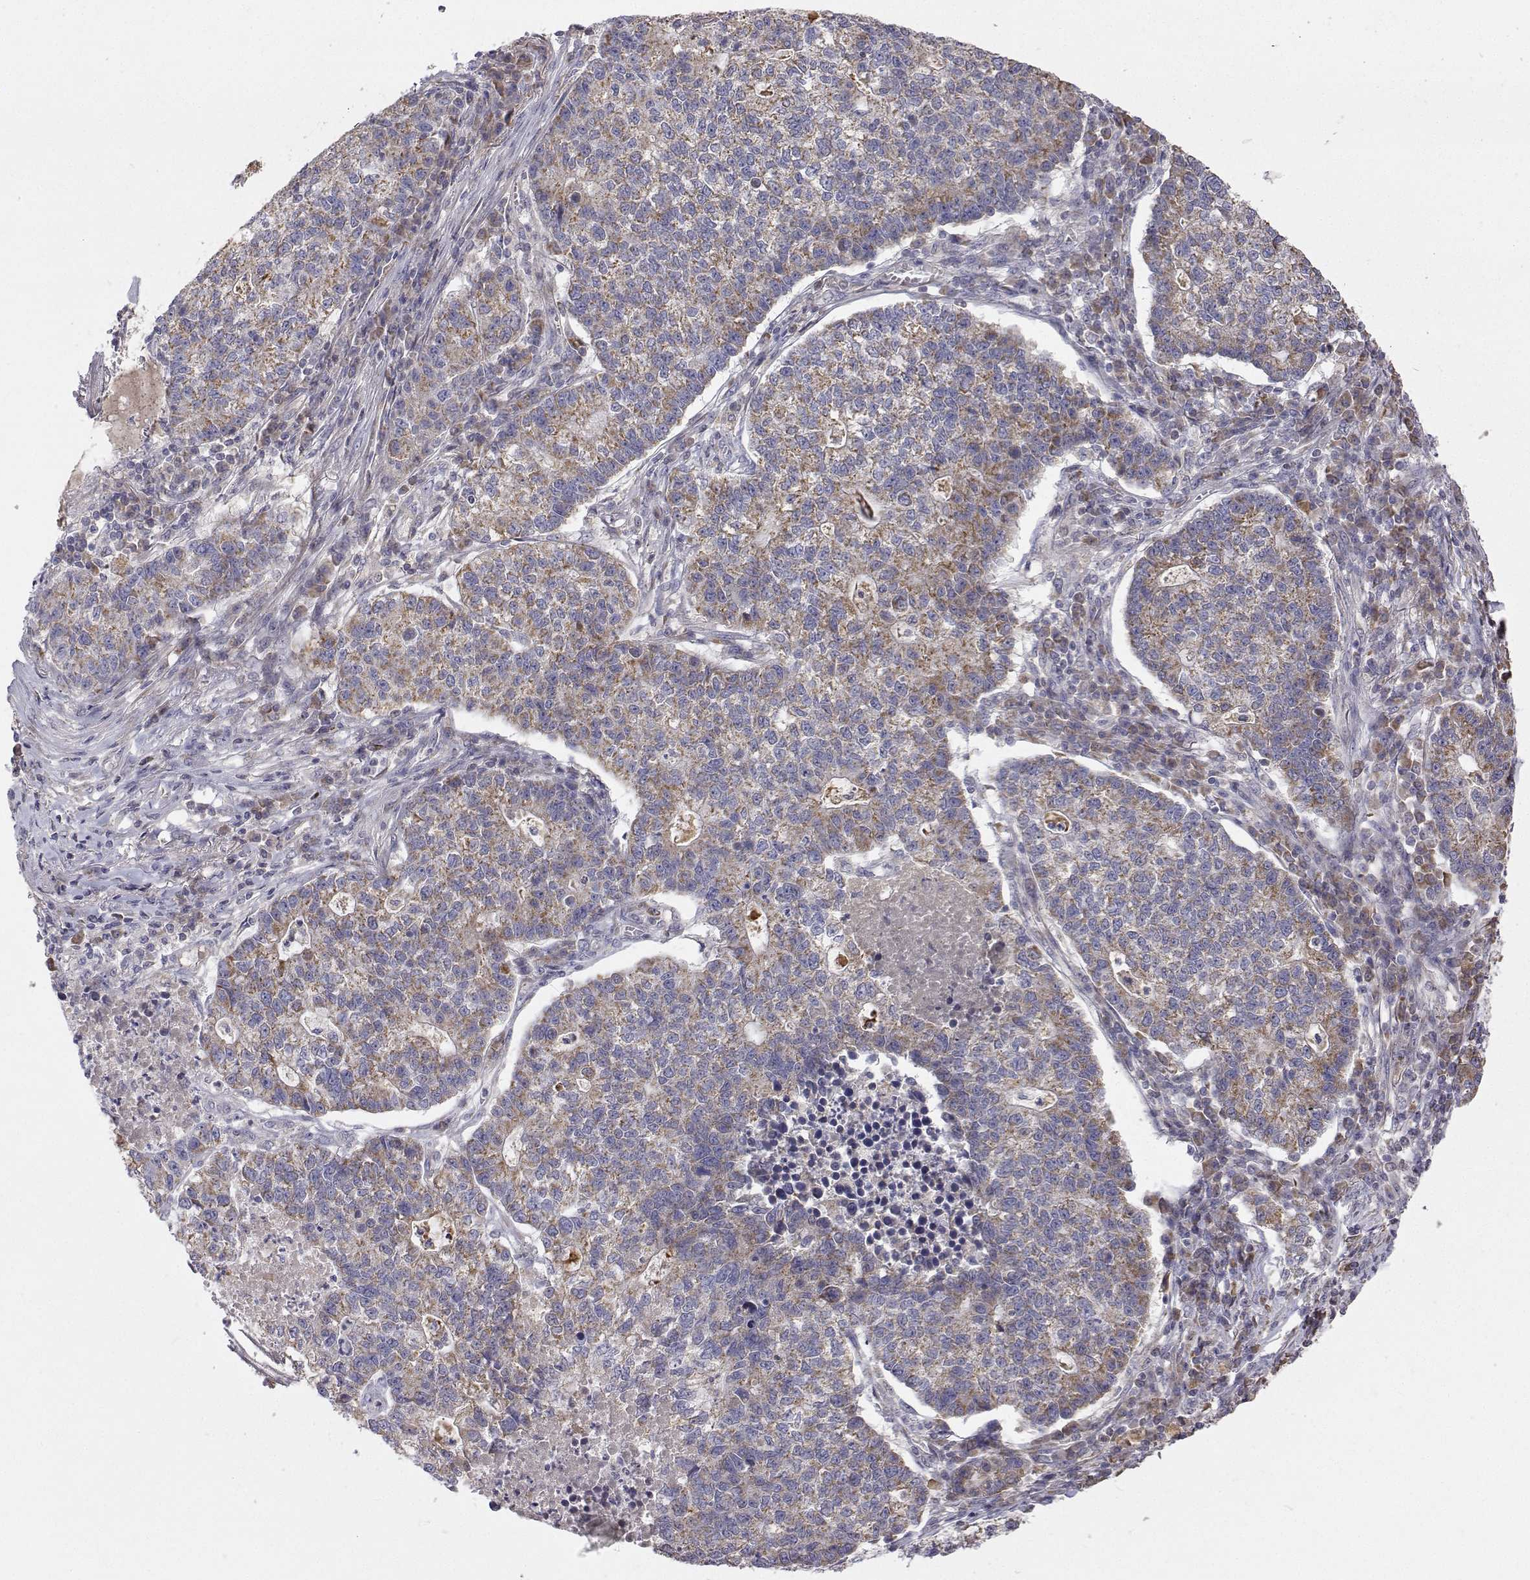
{"staining": {"intensity": "moderate", "quantity": "25%-75%", "location": "cytoplasmic/membranous"}, "tissue": "lung cancer", "cell_type": "Tumor cells", "image_type": "cancer", "snomed": [{"axis": "morphology", "description": "Adenocarcinoma, NOS"}, {"axis": "topography", "description": "Lung"}], "caption": "Adenocarcinoma (lung) was stained to show a protein in brown. There is medium levels of moderate cytoplasmic/membranous expression in approximately 25%-75% of tumor cells.", "gene": "MRPL3", "patient": {"sex": "male", "age": 57}}